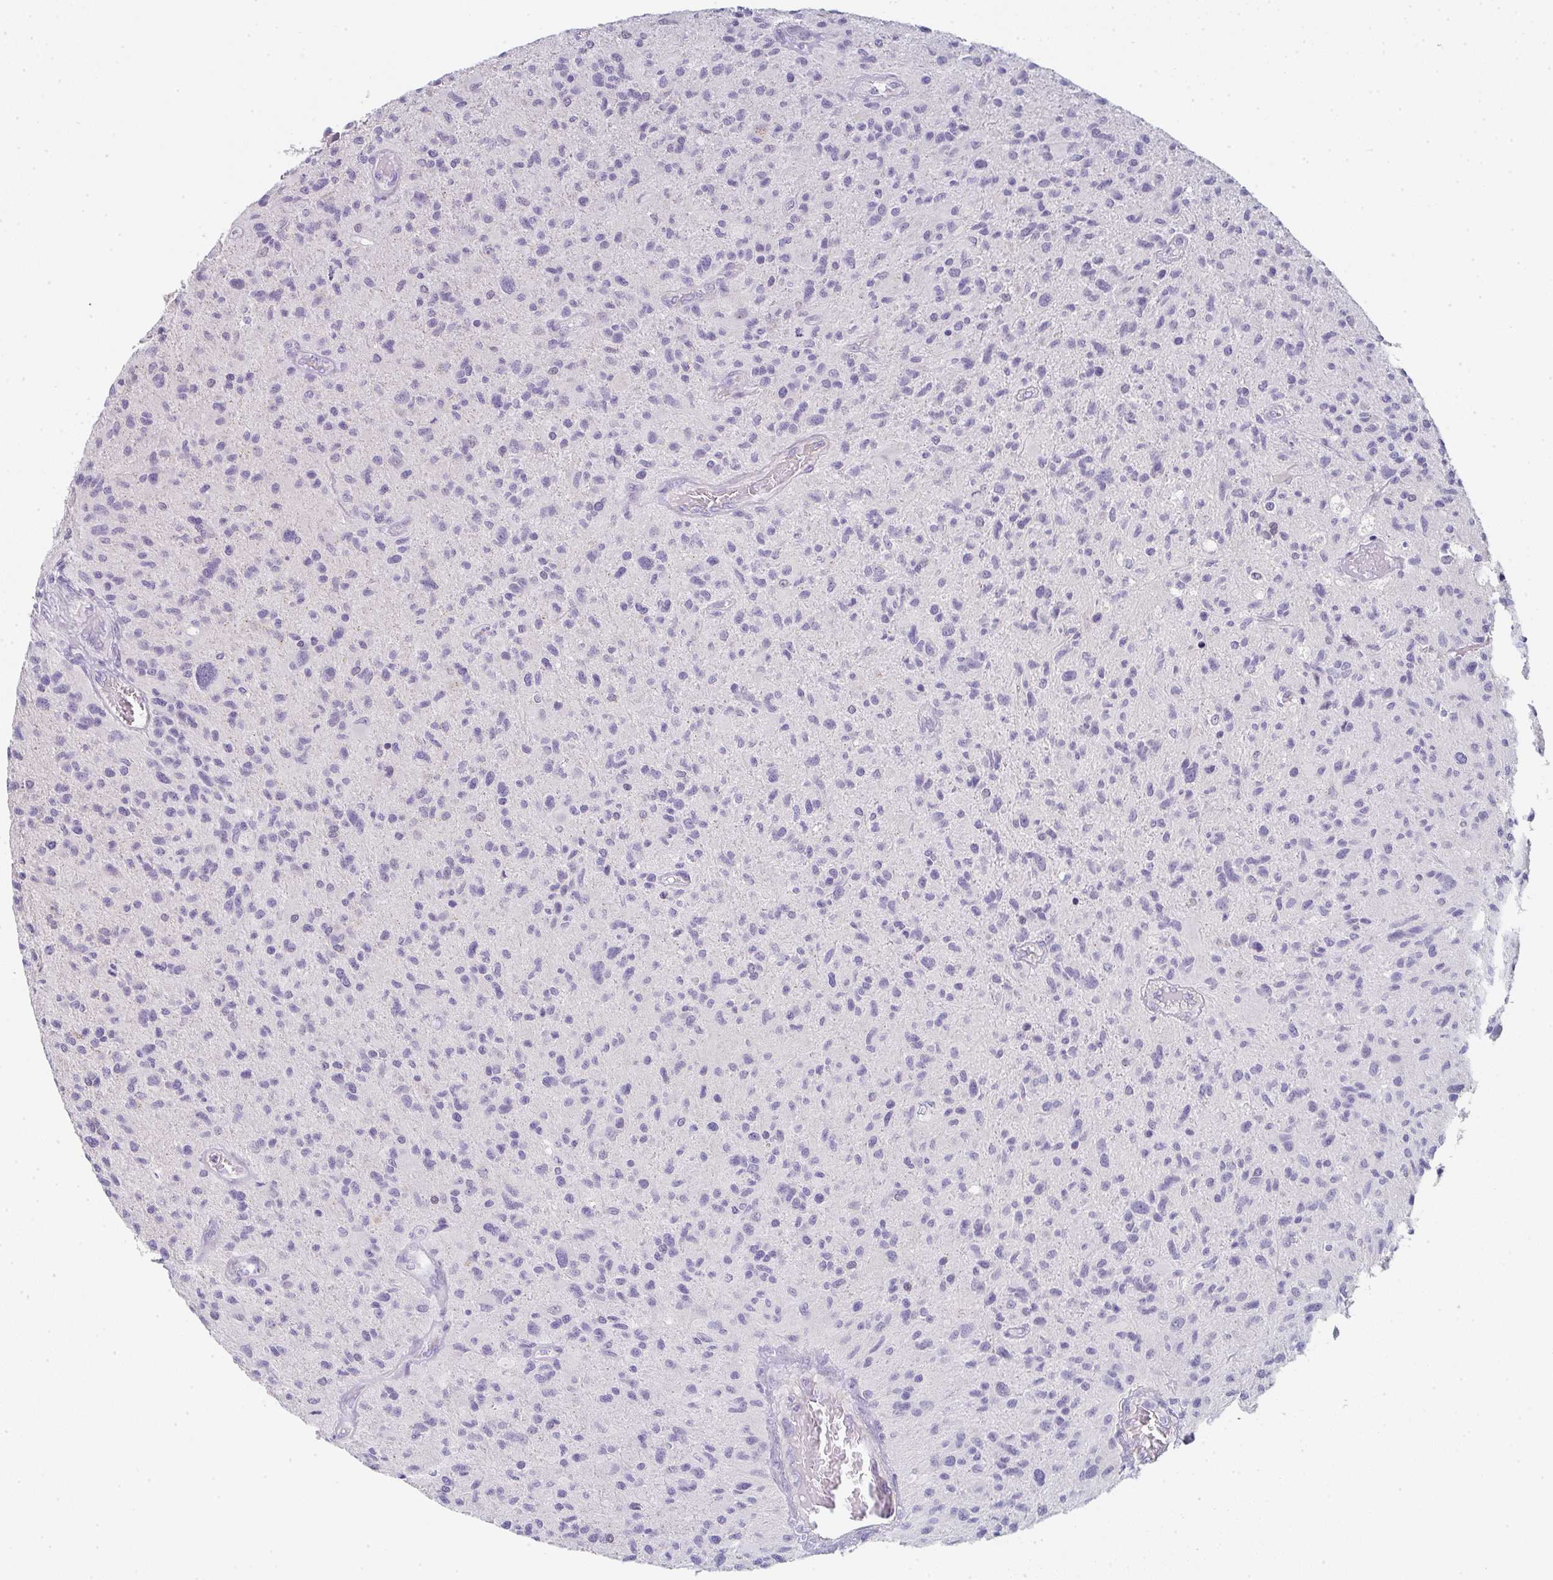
{"staining": {"intensity": "negative", "quantity": "none", "location": "none"}, "tissue": "glioma", "cell_type": "Tumor cells", "image_type": "cancer", "snomed": [{"axis": "morphology", "description": "Glioma, malignant, High grade"}, {"axis": "topography", "description": "Brain"}], "caption": "Immunohistochemical staining of human glioma displays no significant positivity in tumor cells.", "gene": "CACNA1S", "patient": {"sex": "female", "age": 70}}